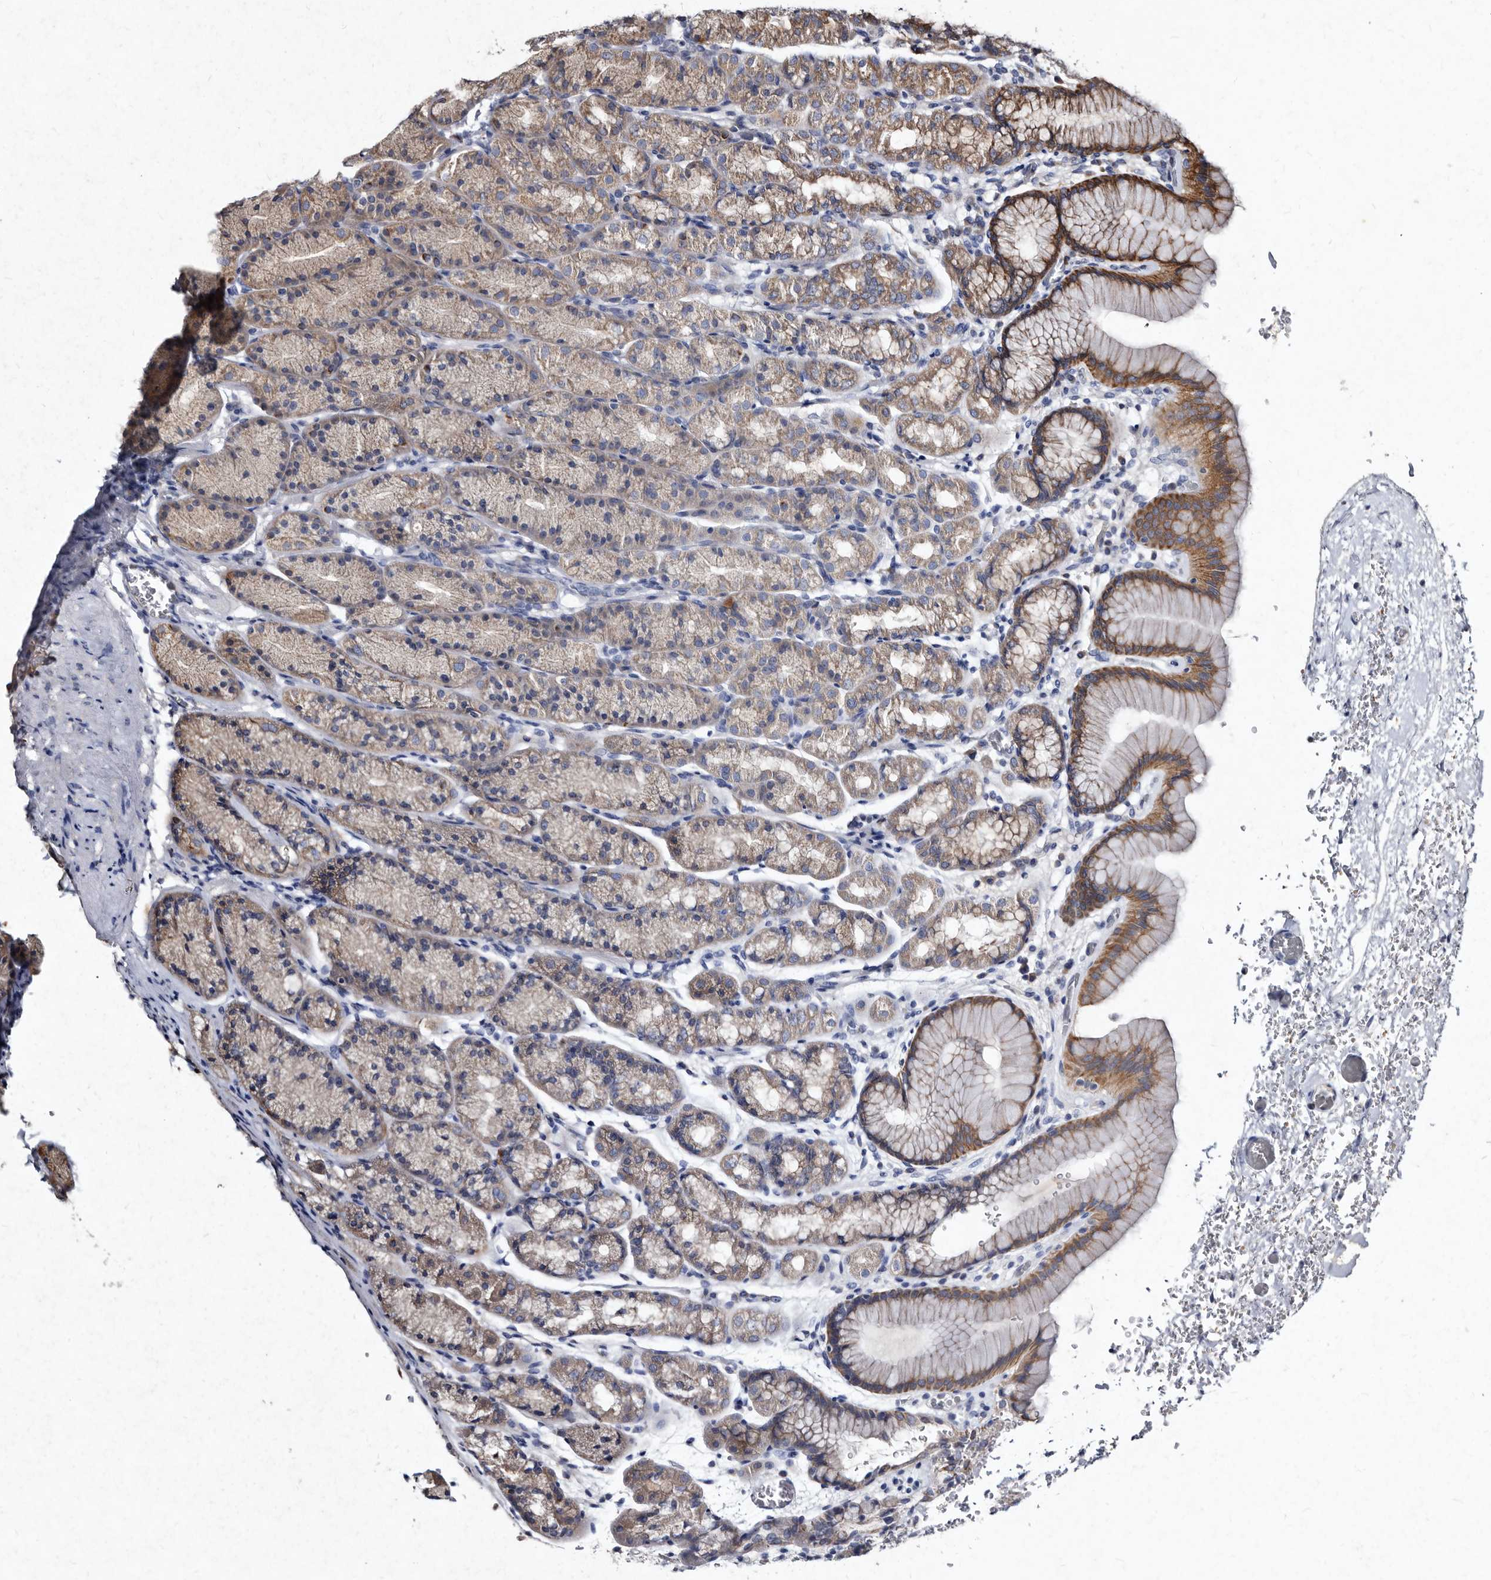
{"staining": {"intensity": "moderate", "quantity": "<25%", "location": "cytoplasmic/membranous"}, "tissue": "stomach", "cell_type": "Glandular cells", "image_type": "normal", "snomed": [{"axis": "morphology", "description": "Normal tissue, NOS"}, {"axis": "topography", "description": "Stomach"}], "caption": "Protein expression analysis of unremarkable stomach exhibits moderate cytoplasmic/membranous expression in approximately <25% of glandular cells.", "gene": "YPEL1", "patient": {"sex": "male", "age": 42}}